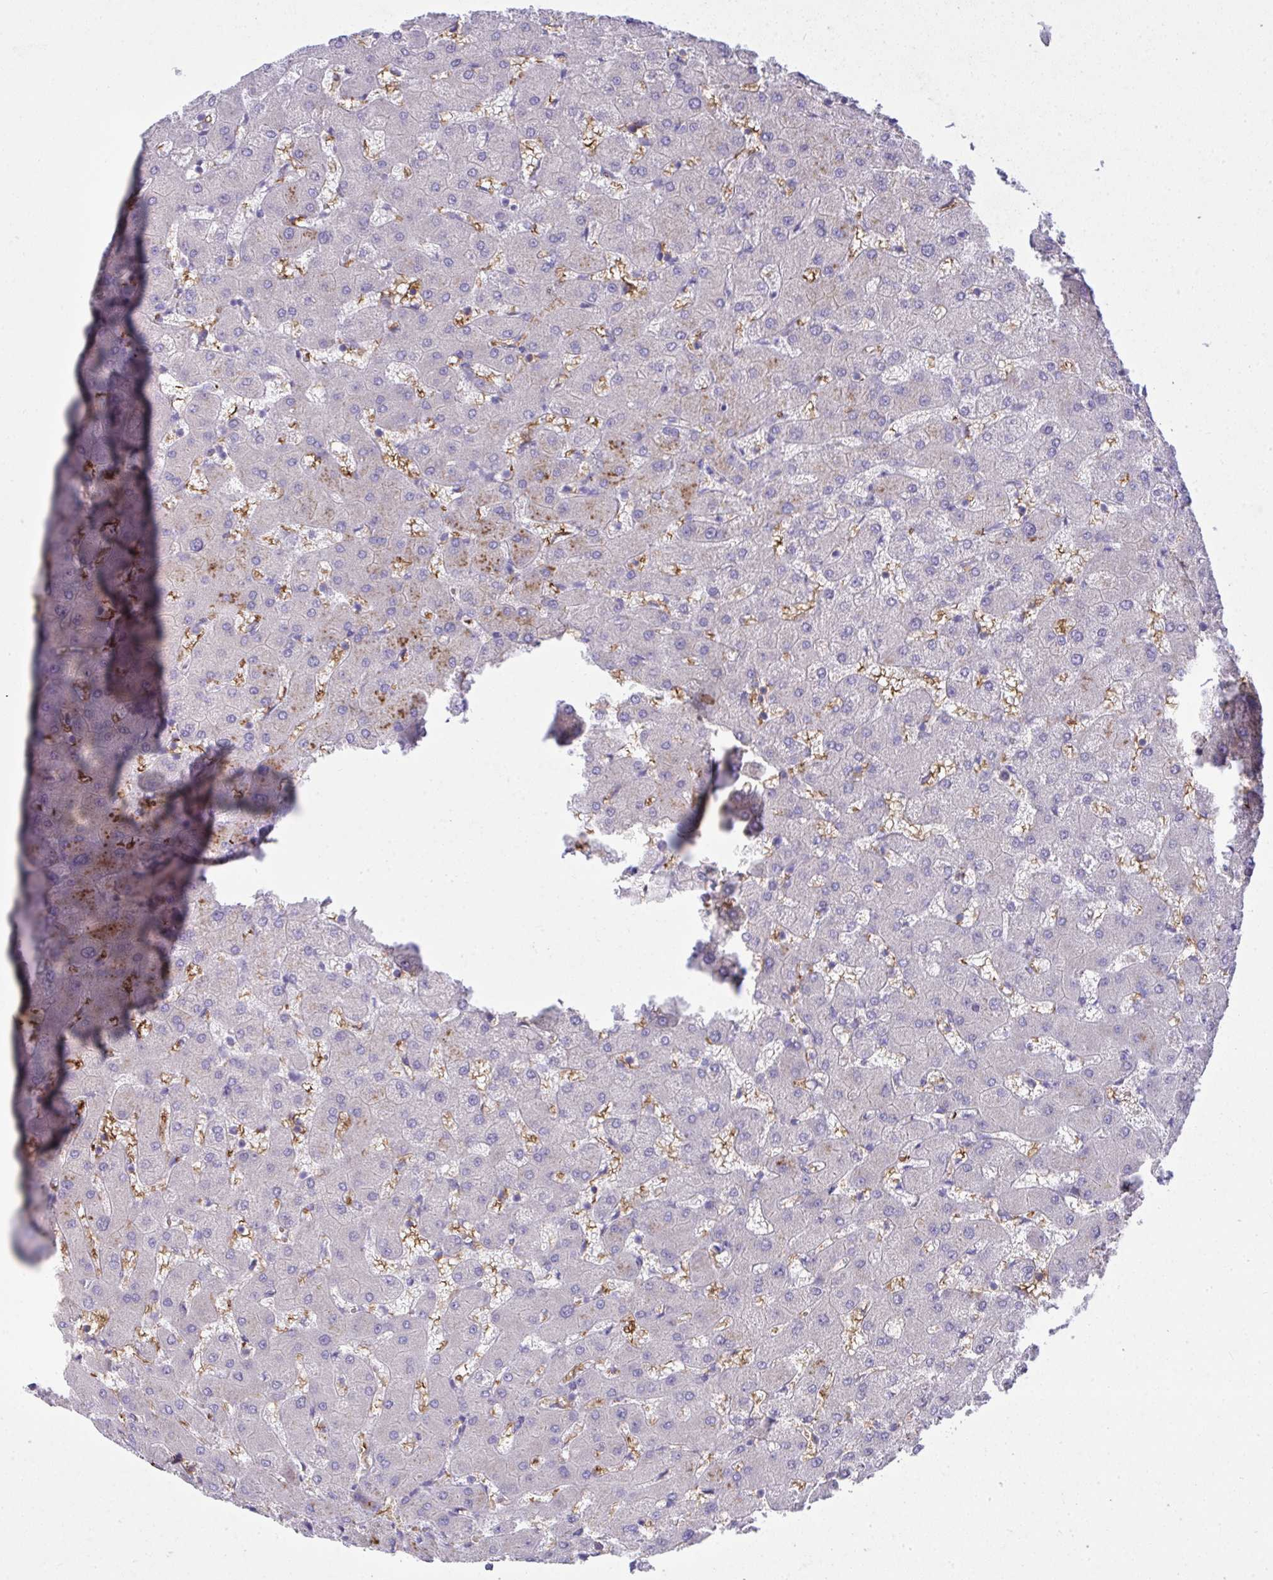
{"staining": {"intensity": "negative", "quantity": "none", "location": "none"}, "tissue": "liver", "cell_type": "Cholangiocytes", "image_type": "normal", "snomed": [{"axis": "morphology", "description": "Normal tissue, NOS"}, {"axis": "topography", "description": "Liver"}], "caption": "IHC image of normal liver: human liver stained with DAB (3,3'-diaminobenzidine) reveals no significant protein staining in cholangiocytes.", "gene": "SPTB", "patient": {"sex": "female", "age": 63}}